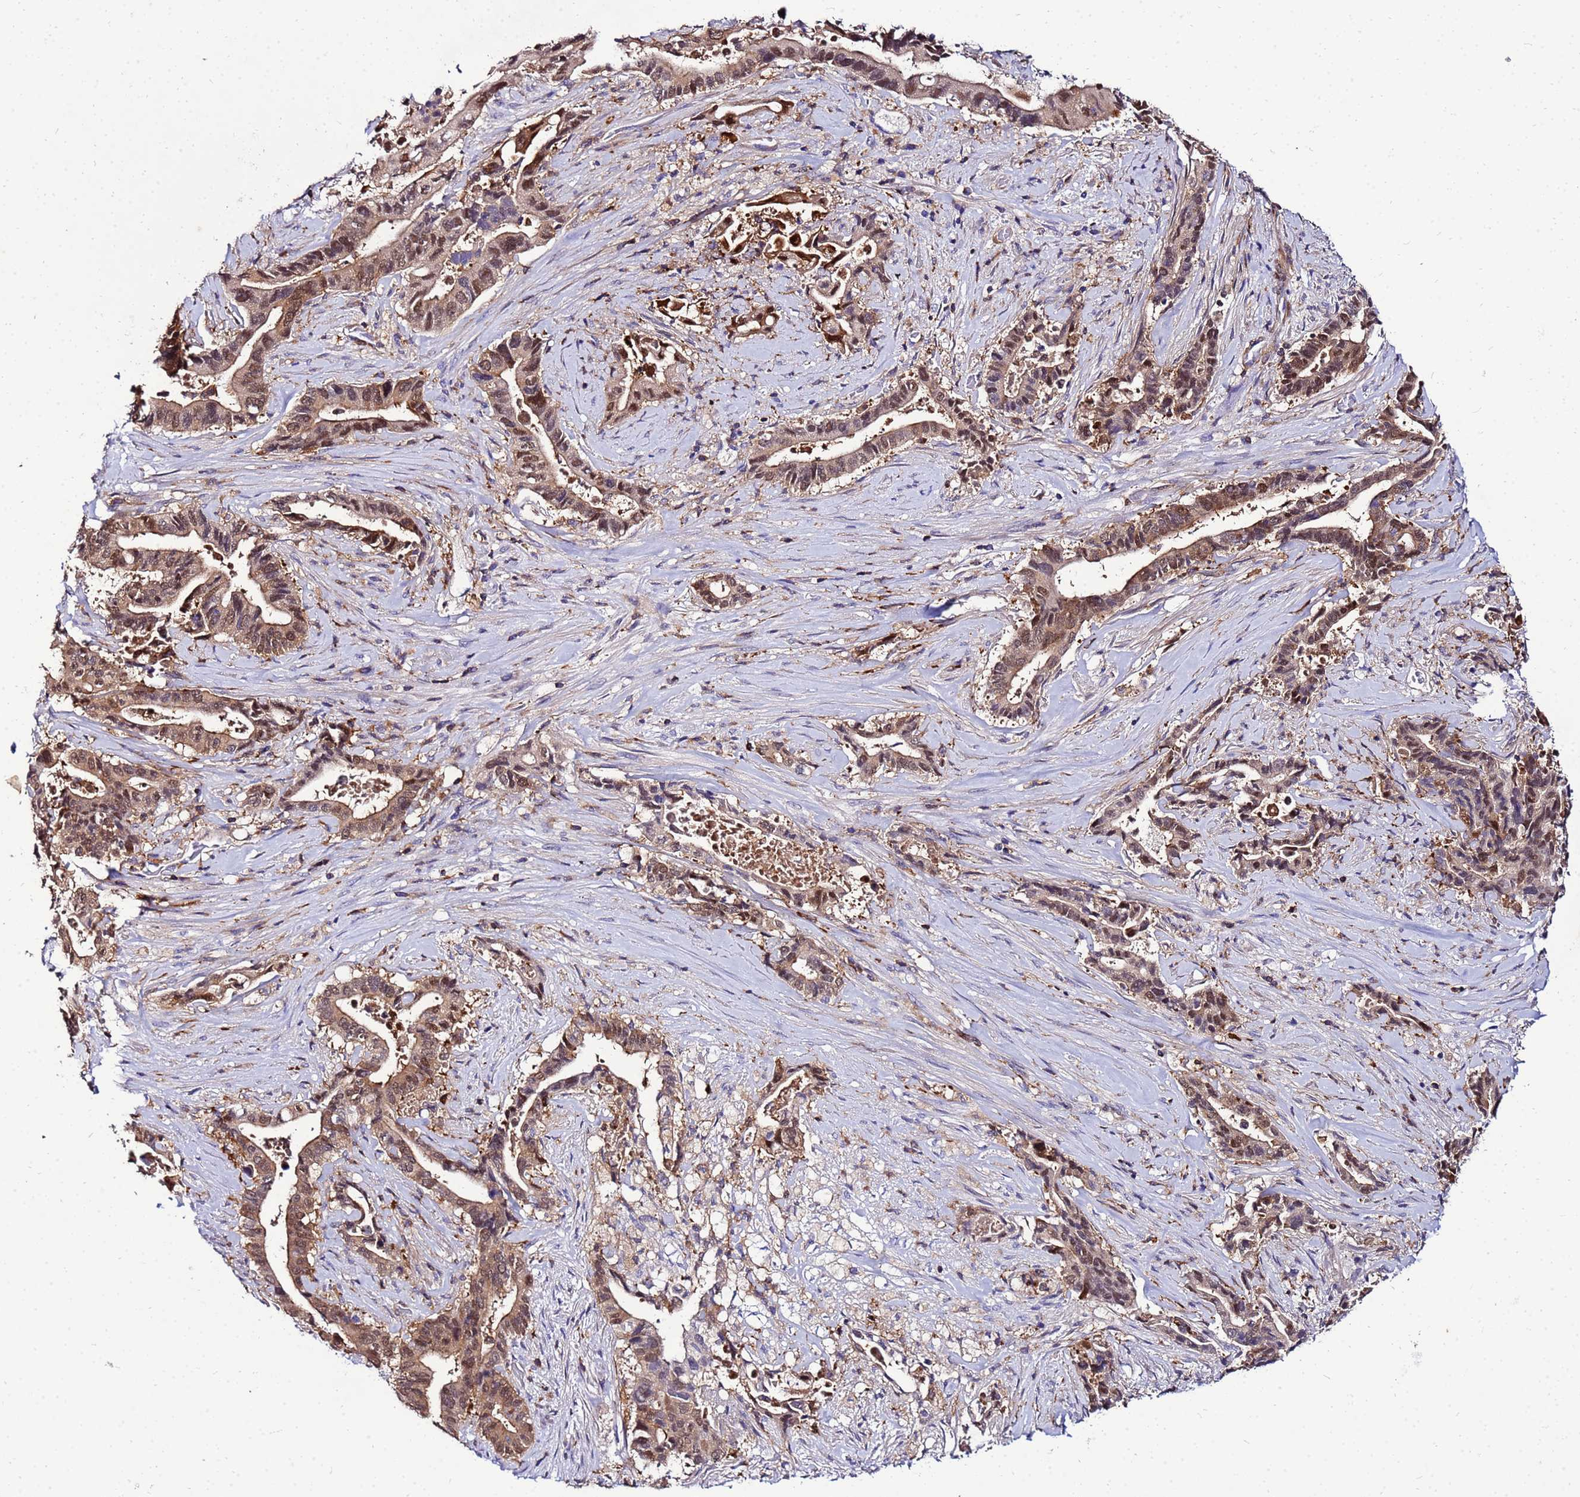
{"staining": {"intensity": "moderate", "quantity": ">75%", "location": "cytoplasmic/membranous,nuclear"}, "tissue": "pancreatic cancer", "cell_type": "Tumor cells", "image_type": "cancer", "snomed": [{"axis": "morphology", "description": "Adenocarcinoma, NOS"}, {"axis": "topography", "description": "Pancreas"}], "caption": "Pancreatic cancer tissue displays moderate cytoplasmic/membranous and nuclear positivity in approximately >75% of tumor cells, visualized by immunohistochemistry. The protein of interest is shown in brown color, while the nuclei are stained blue.", "gene": "DBNDD2", "patient": {"sex": "female", "age": 77}}